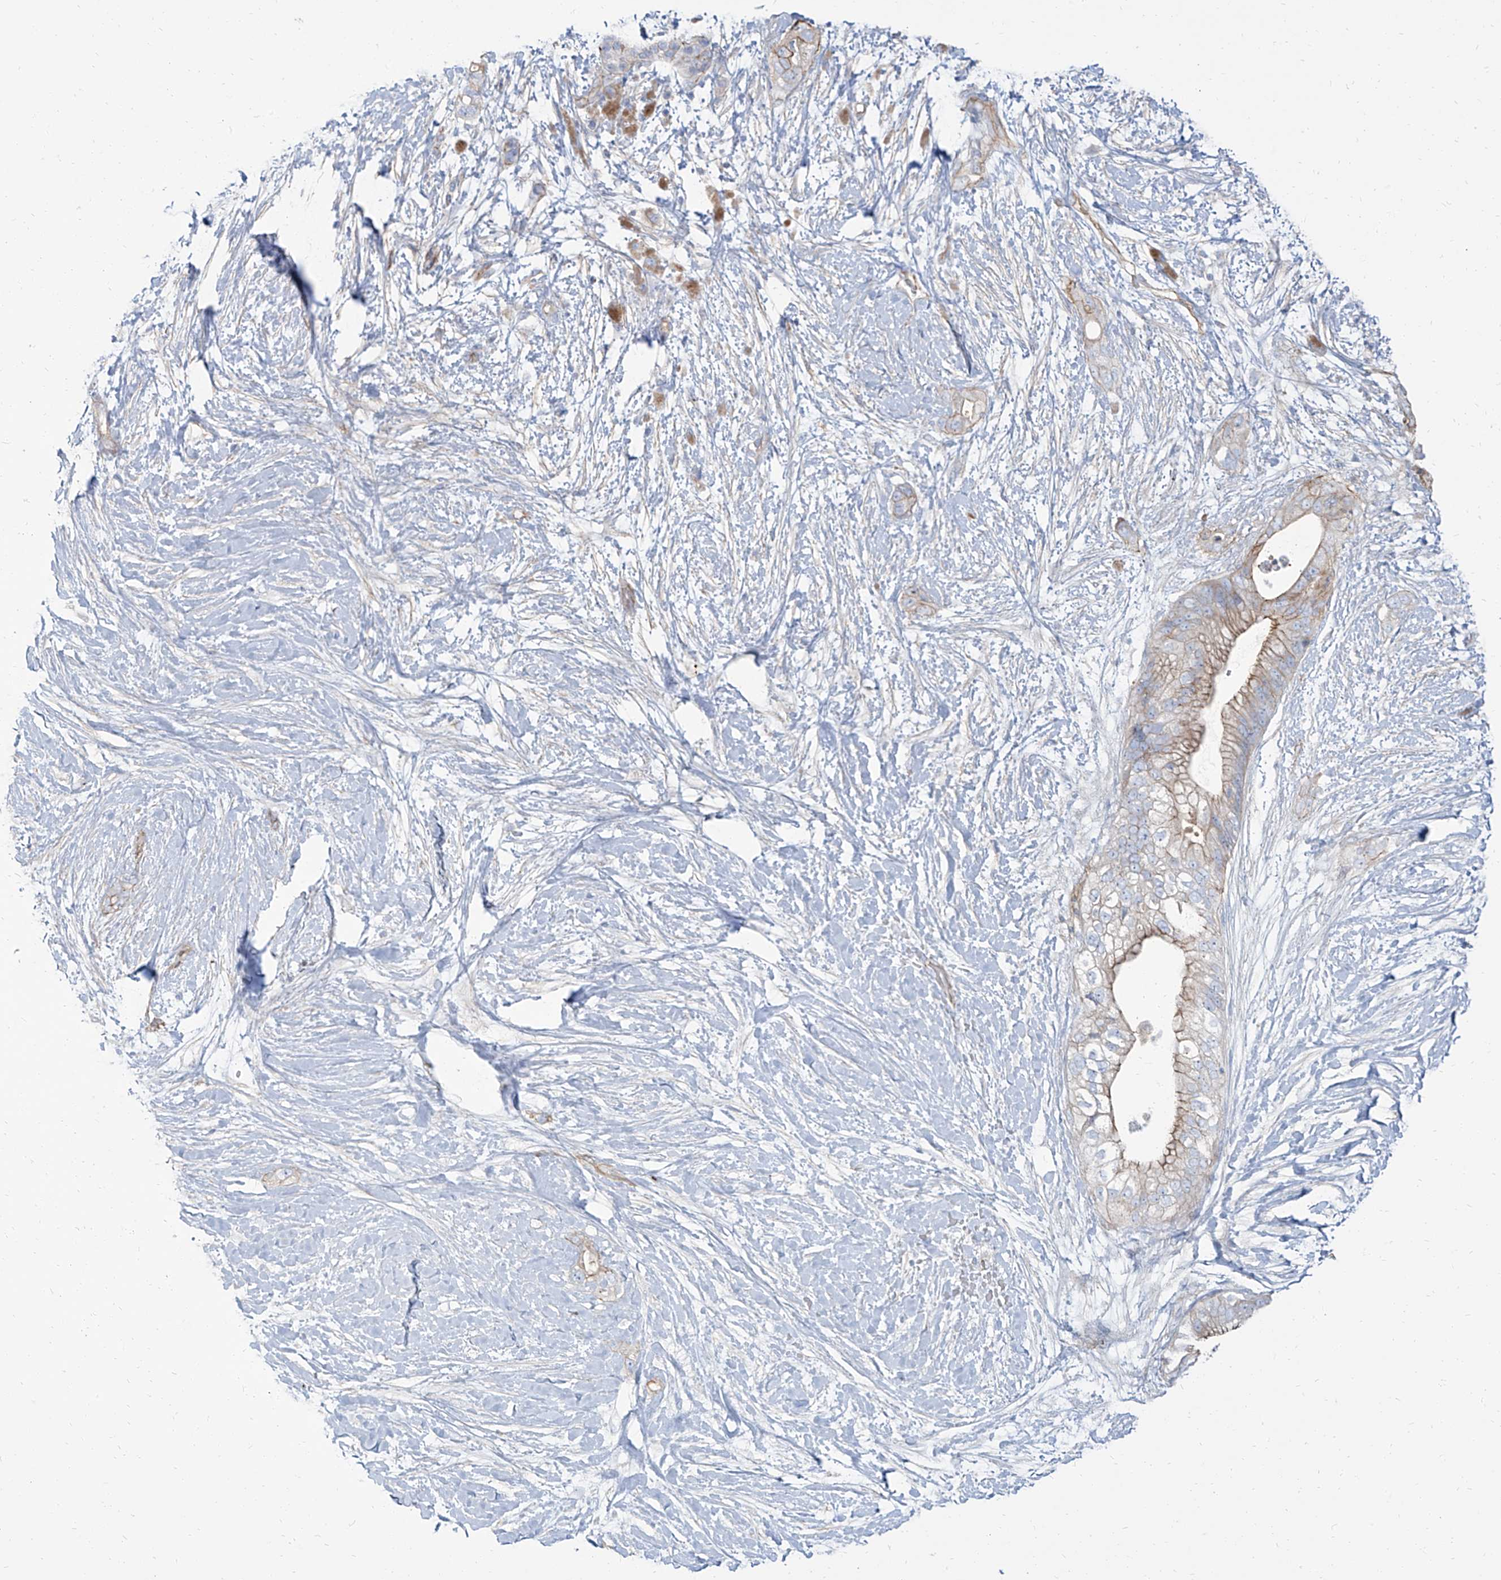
{"staining": {"intensity": "moderate", "quantity": "25%-75%", "location": "cytoplasmic/membranous"}, "tissue": "pancreatic cancer", "cell_type": "Tumor cells", "image_type": "cancer", "snomed": [{"axis": "morphology", "description": "Adenocarcinoma, NOS"}, {"axis": "topography", "description": "Pancreas"}], "caption": "This is an image of immunohistochemistry staining of pancreatic cancer, which shows moderate positivity in the cytoplasmic/membranous of tumor cells.", "gene": "TXLNB", "patient": {"sex": "male", "age": 53}}